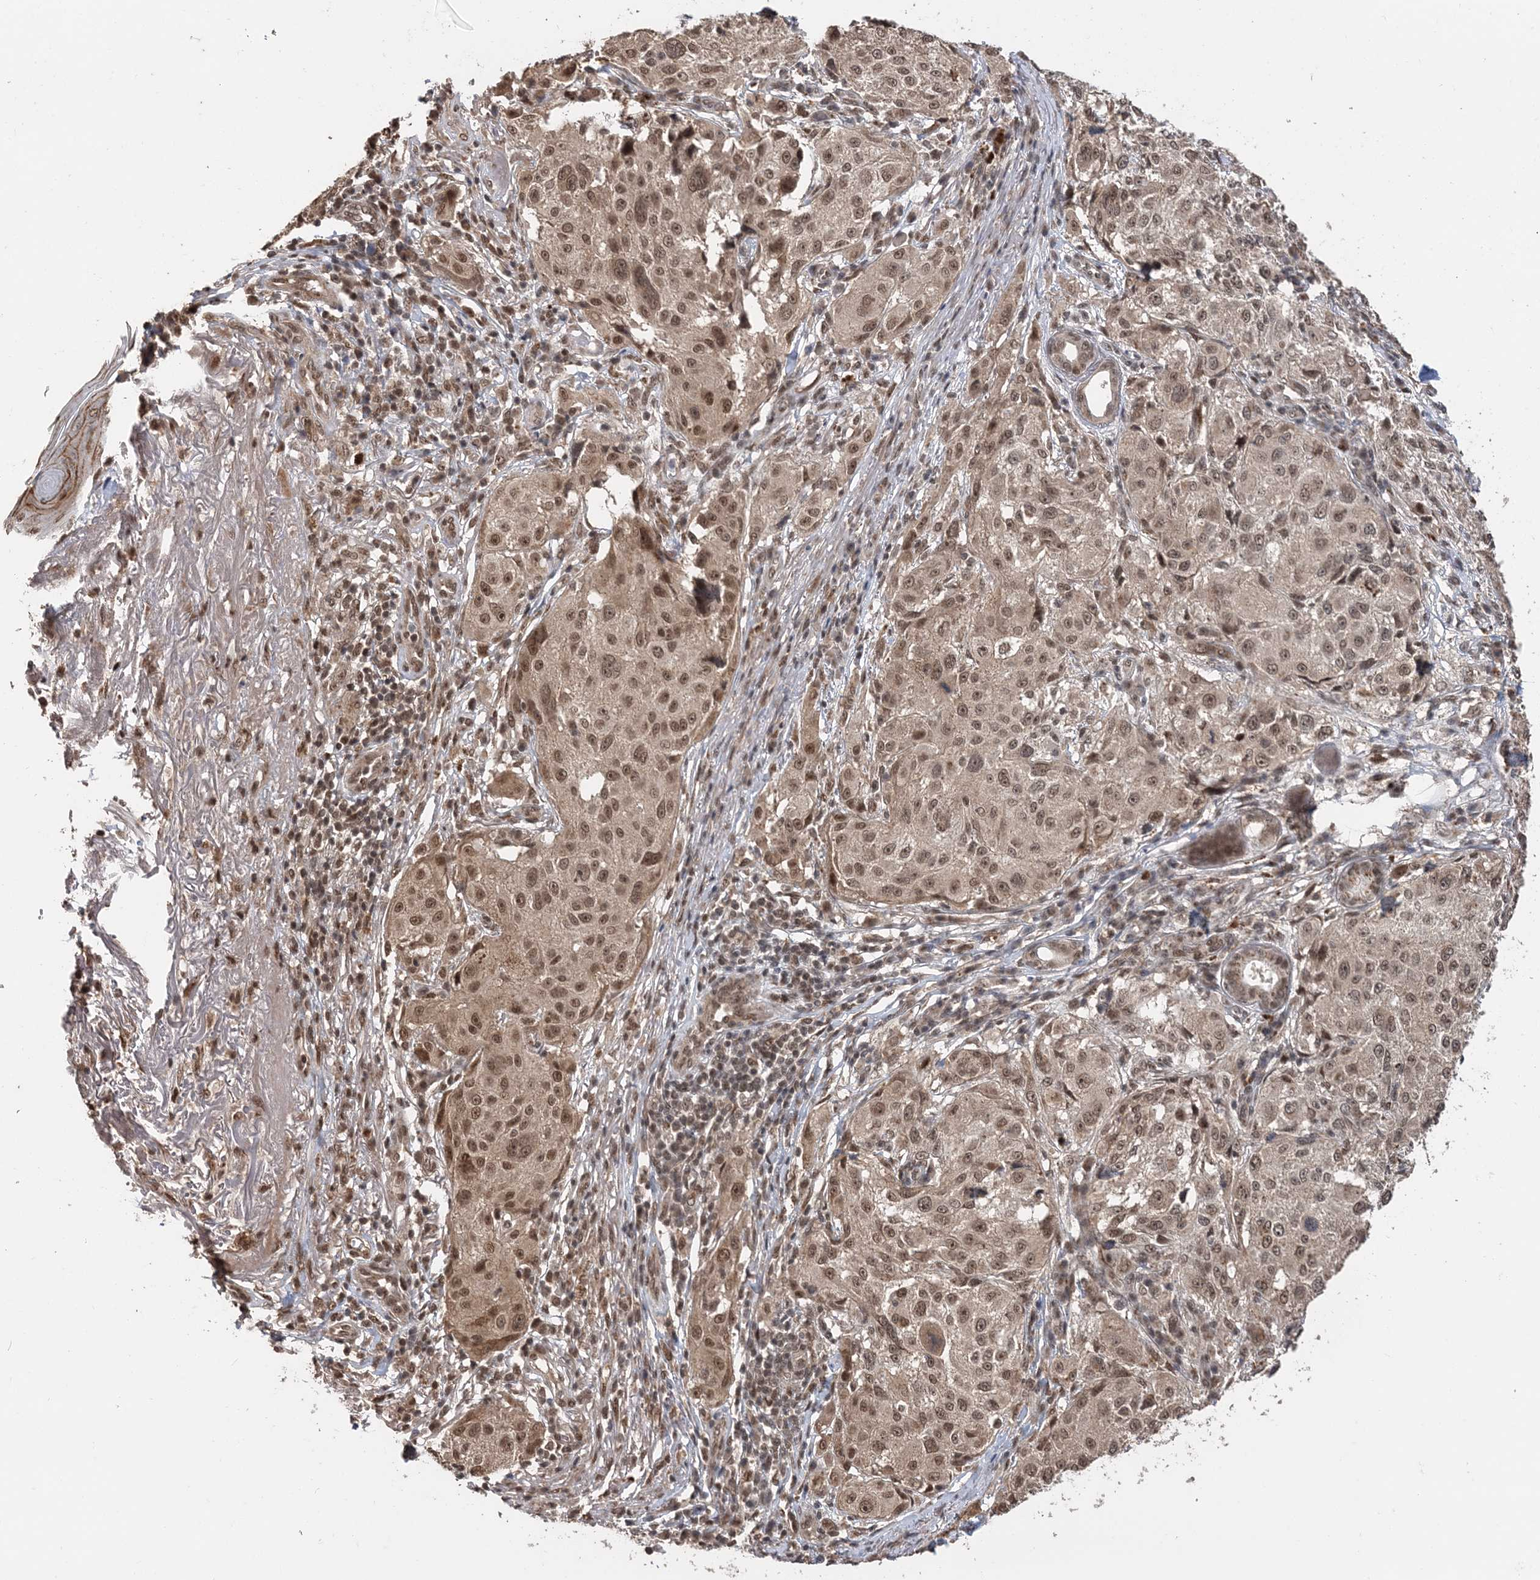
{"staining": {"intensity": "moderate", "quantity": ">75%", "location": "nuclear"}, "tissue": "melanoma", "cell_type": "Tumor cells", "image_type": "cancer", "snomed": [{"axis": "morphology", "description": "Necrosis, NOS"}, {"axis": "morphology", "description": "Malignant melanoma, NOS"}, {"axis": "topography", "description": "Skin"}], "caption": "Immunohistochemistry (DAB) staining of human malignant melanoma shows moderate nuclear protein expression in approximately >75% of tumor cells. The staining was performed using DAB (3,3'-diaminobenzidine) to visualize the protein expression in brown, while the nuclei were stained in blue with hematoxylin (Magnification: 20x).", "gene": "TSHZ2", "patient": {"sex": "female", "age": 87}}